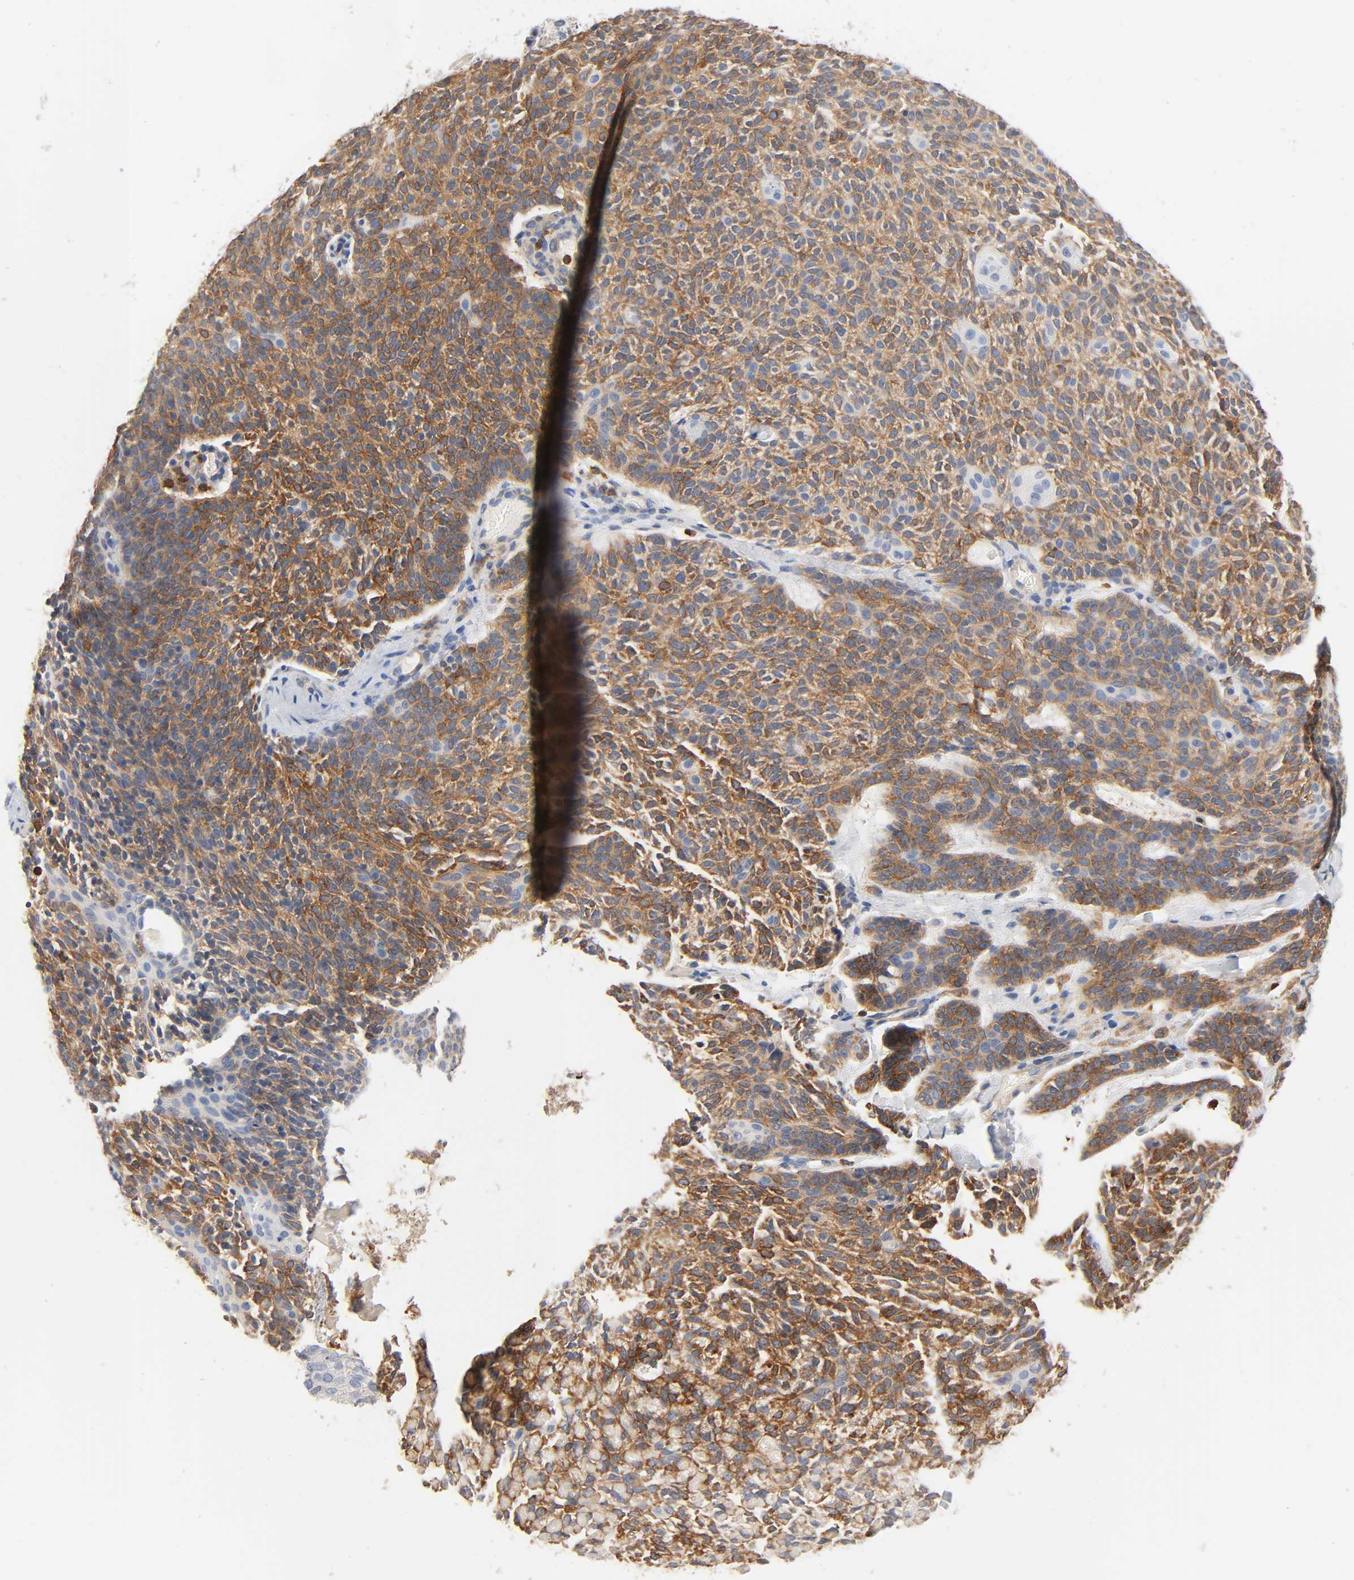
{"staining": {"intensity": "strong", "quantity": ">75%", "location": "cytoplasmic/membranous"}, "tissue": "skin cancer", "cell_type": "Tumor cells", "image_type": "cancer", "snomed": [{"axis": "morphology", "description": "Normal tissue, NOS"}, {"axis": "morphology", "description": "Basal cell carcinoma"}, {"axis": "topography", "description": "Skin"}], "caption": "Brown immunohistochemical staining in human skin basal cell carcinoma displays strong cytoplasmic/membranous expression in approximately >75% of tumor cells.", "gene": "BIN1", "patient": {"sex": "female", "age": 70}}